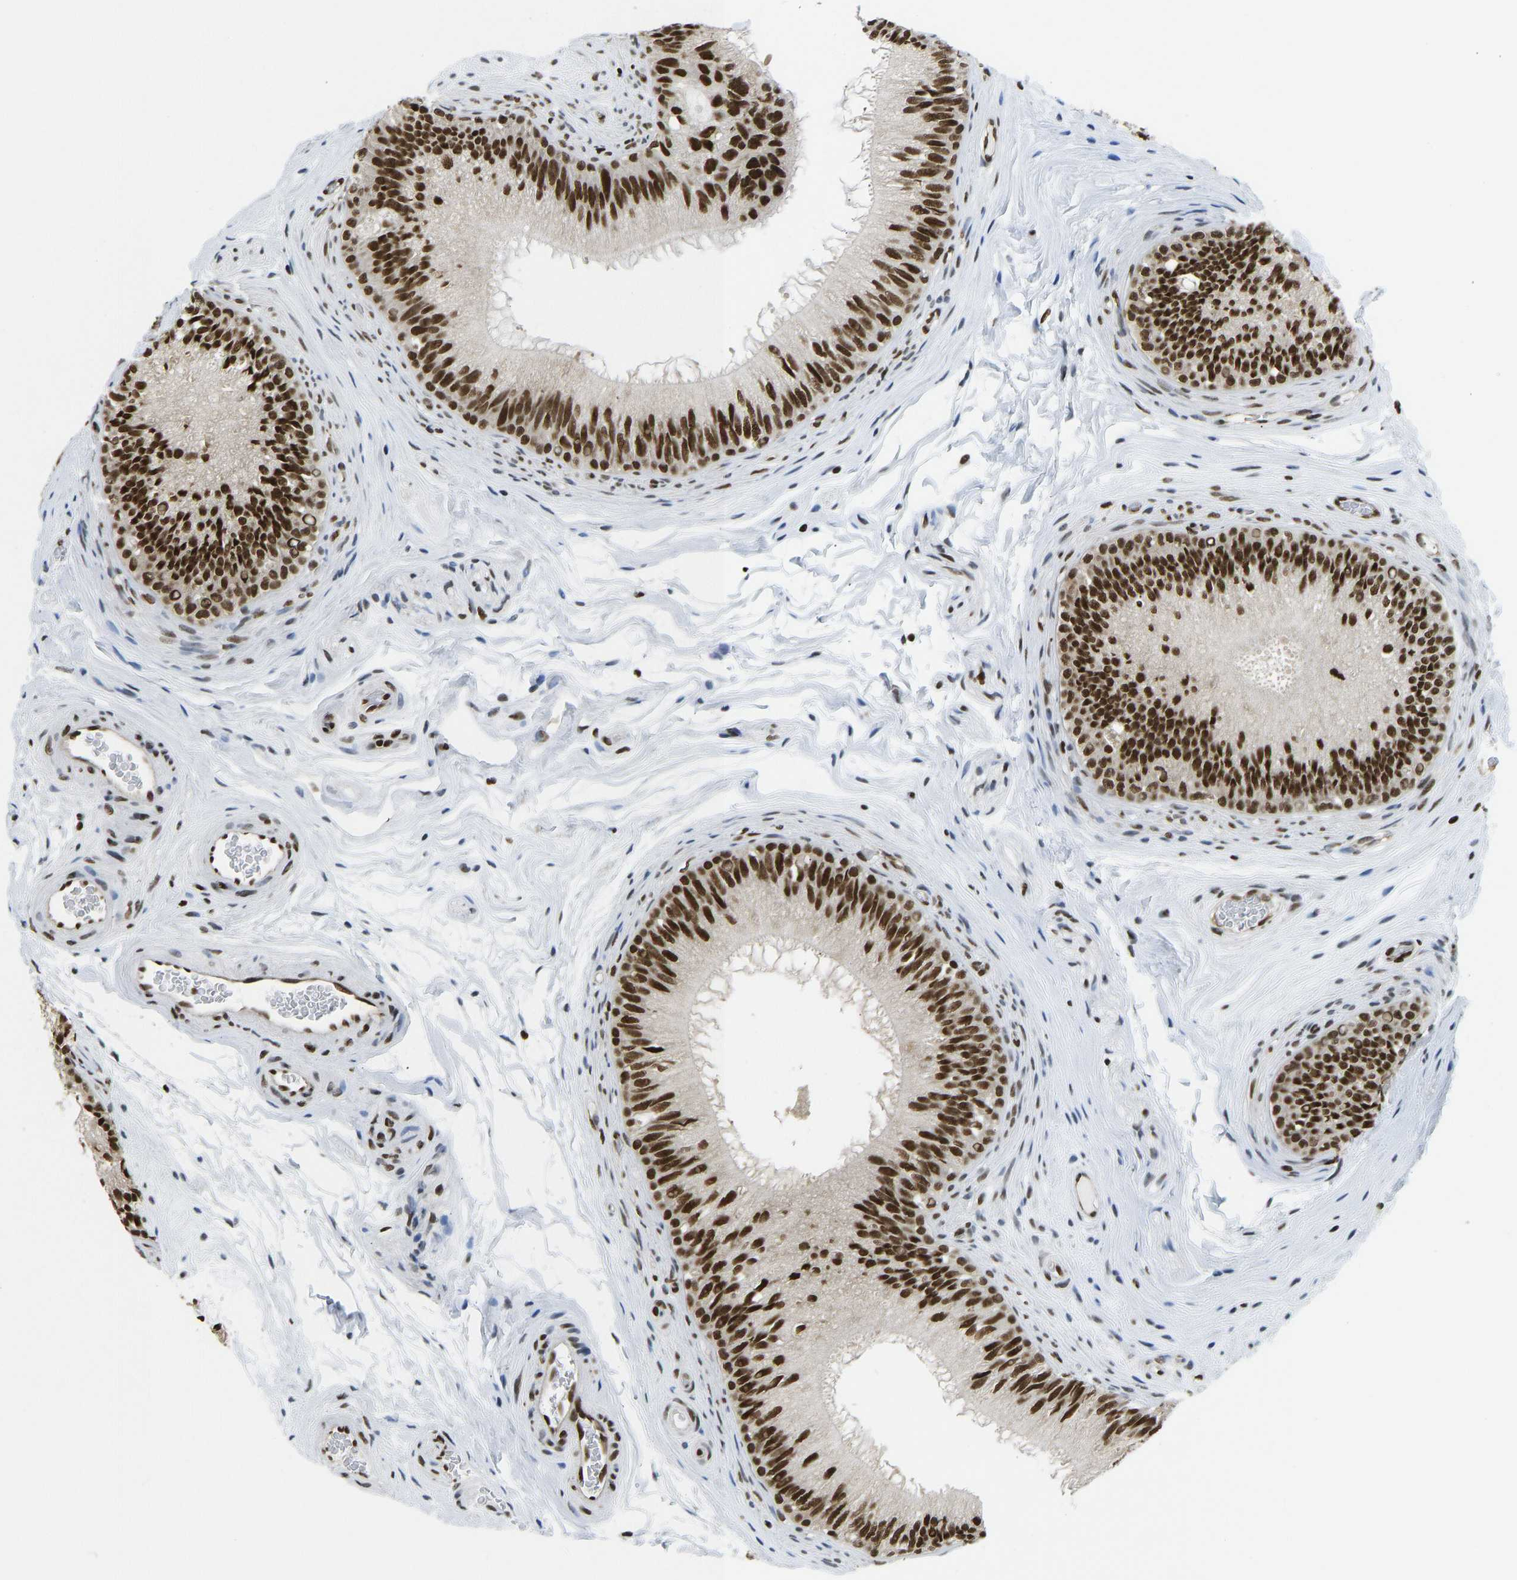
{"staining": {"intensity": "strong", "quantity": ">75%", "location": "nuclear"}, "tissue": "epididymis", "cell_type": "Glandular cells", "image_type": "normal", "snomed": [{"axis": "morphology", "description": "Normal tissue, NOS"}, {"axis": "topography", "description": "Testis"}, {"axis": "topography", "description": "Epididymis"}], "caption": "Protein staining of normal epididymis displays strong nuclear expression in approximately >75% of glandular cells.", "gene": "ZSCAN20", "patient": {"sex": "male", "age": 36}}